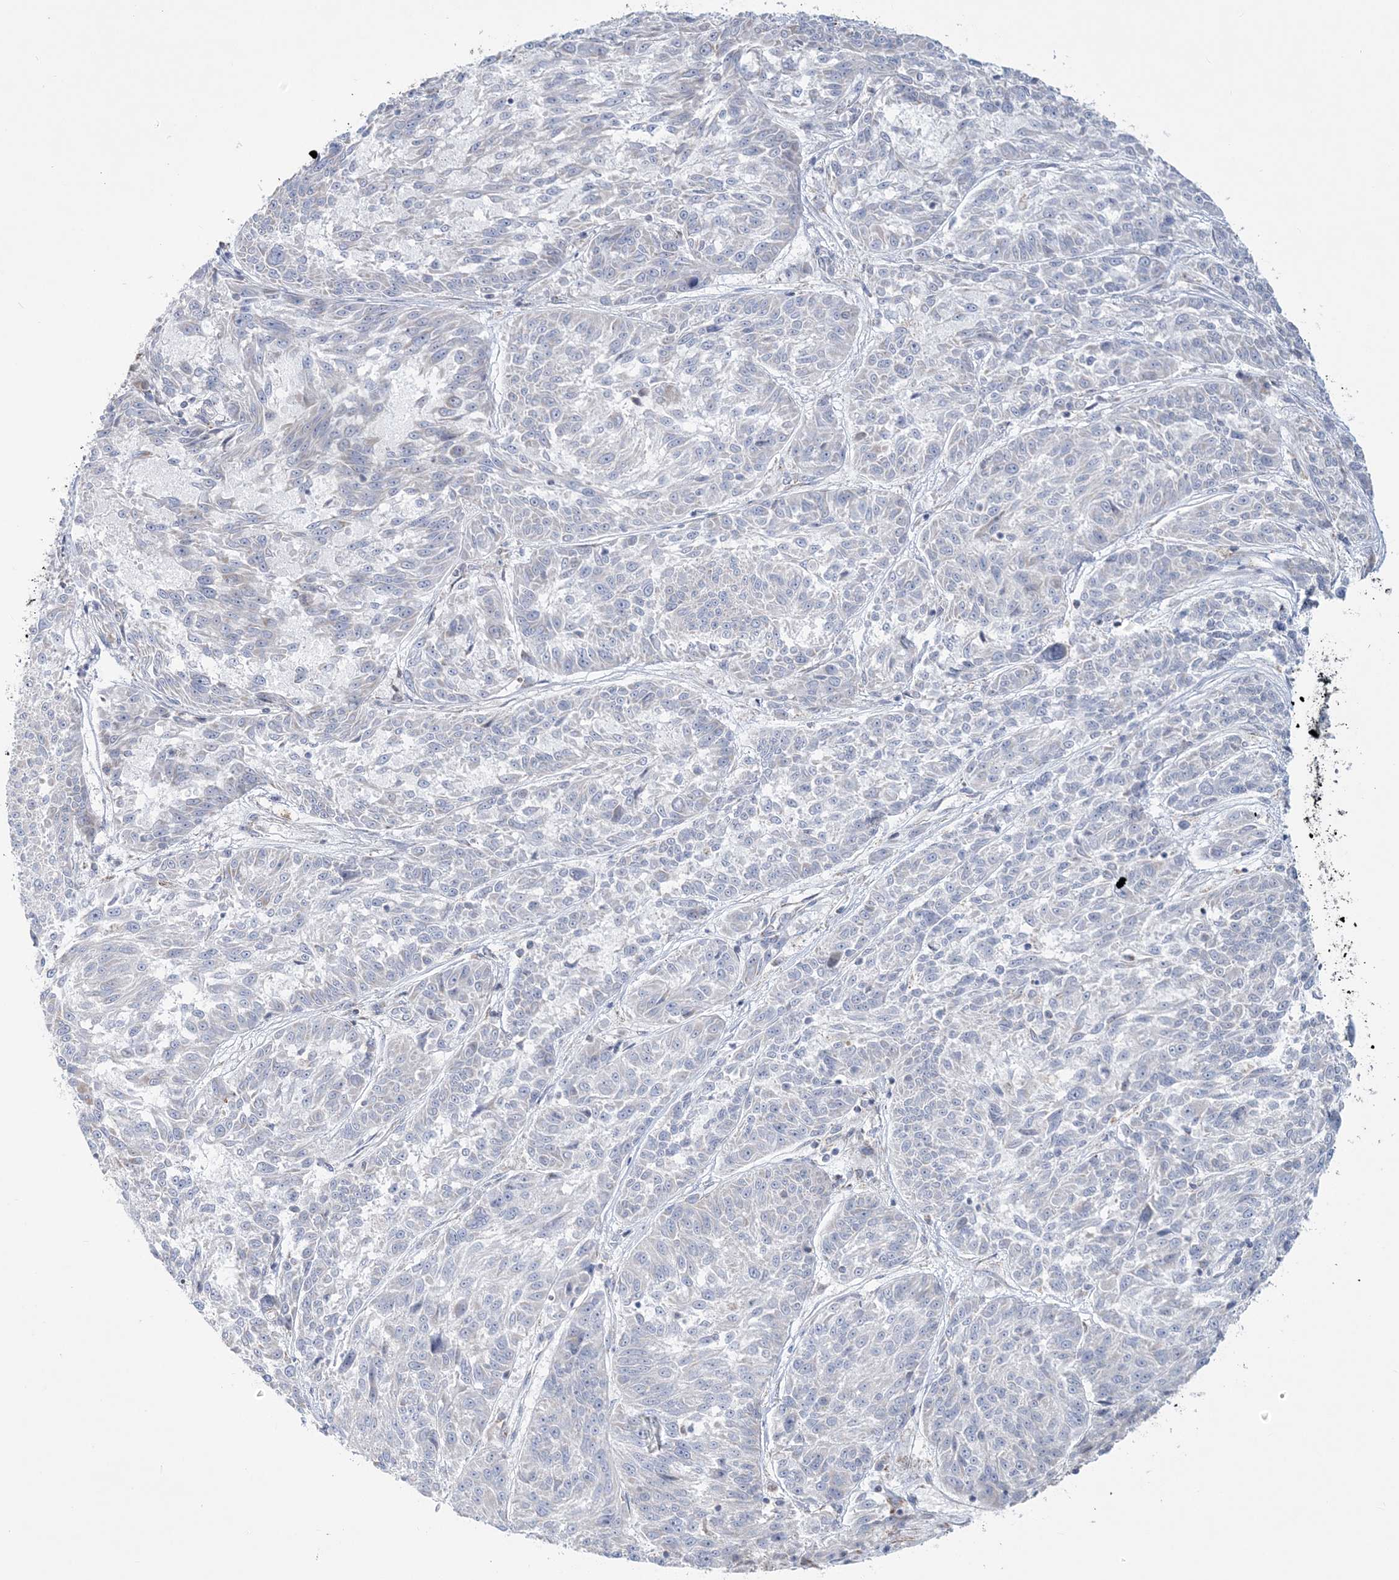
{"staining": {"intensity": "negative", "quantity": "none", "location": "none"}, "tissue": "melanoma", "cell_type": "Tumor cells", "image_type": "cancer", "snomed": [{"axis": "morphology", "description": "Malignant melanoma, NOS"}, {"axis": "topography", "description": "Skin"}], "caption": "Protein analysis of melanoma reveals no significant expression in tumor cells. Nuclei are stained in blue.", "gene": "TBC1D7", "patient": {"sex": "male", "age": 53}}